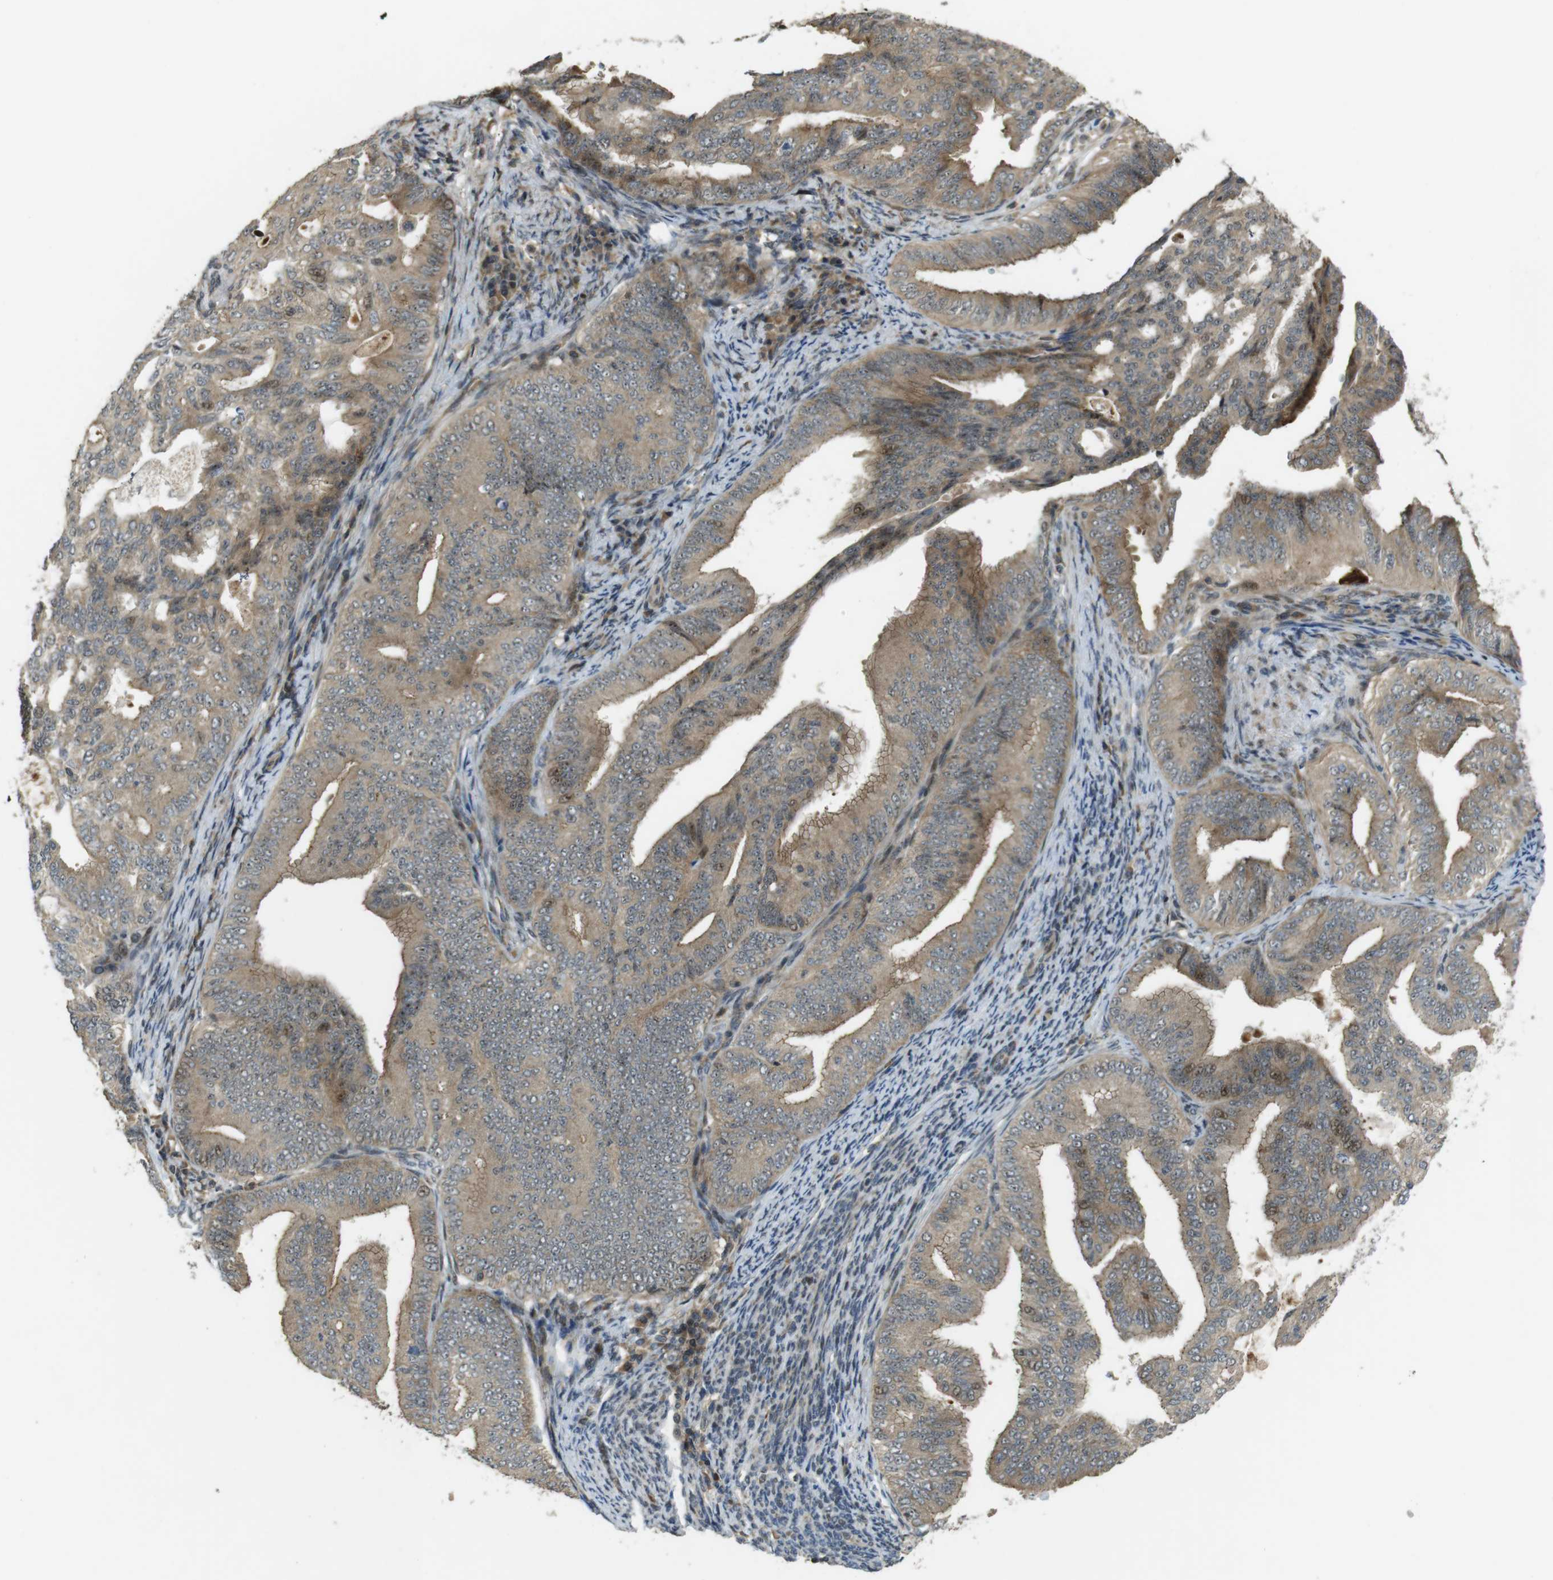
{"staining": {"intensity": "weak", "quantity": ">75%", "location": "cytoplasmic/membranous"}, "tissue": "endometrial cancer", "cell_type": "Tumor cells", "image_type": "cancer", "snomed": [{"axis": "morphology", "description": "Adenocarcinoma, NOS"}, {"axis": "topography", "description": "Endometrium"}], "caption": "Protein staining reveals weak cytoplasmic/membranous expression in approximately >75% of tumor cells in endometrial cancer (adenocarcinoma).", "gene": "TMX3", "patient": {"sex": "female", "age": 58}}